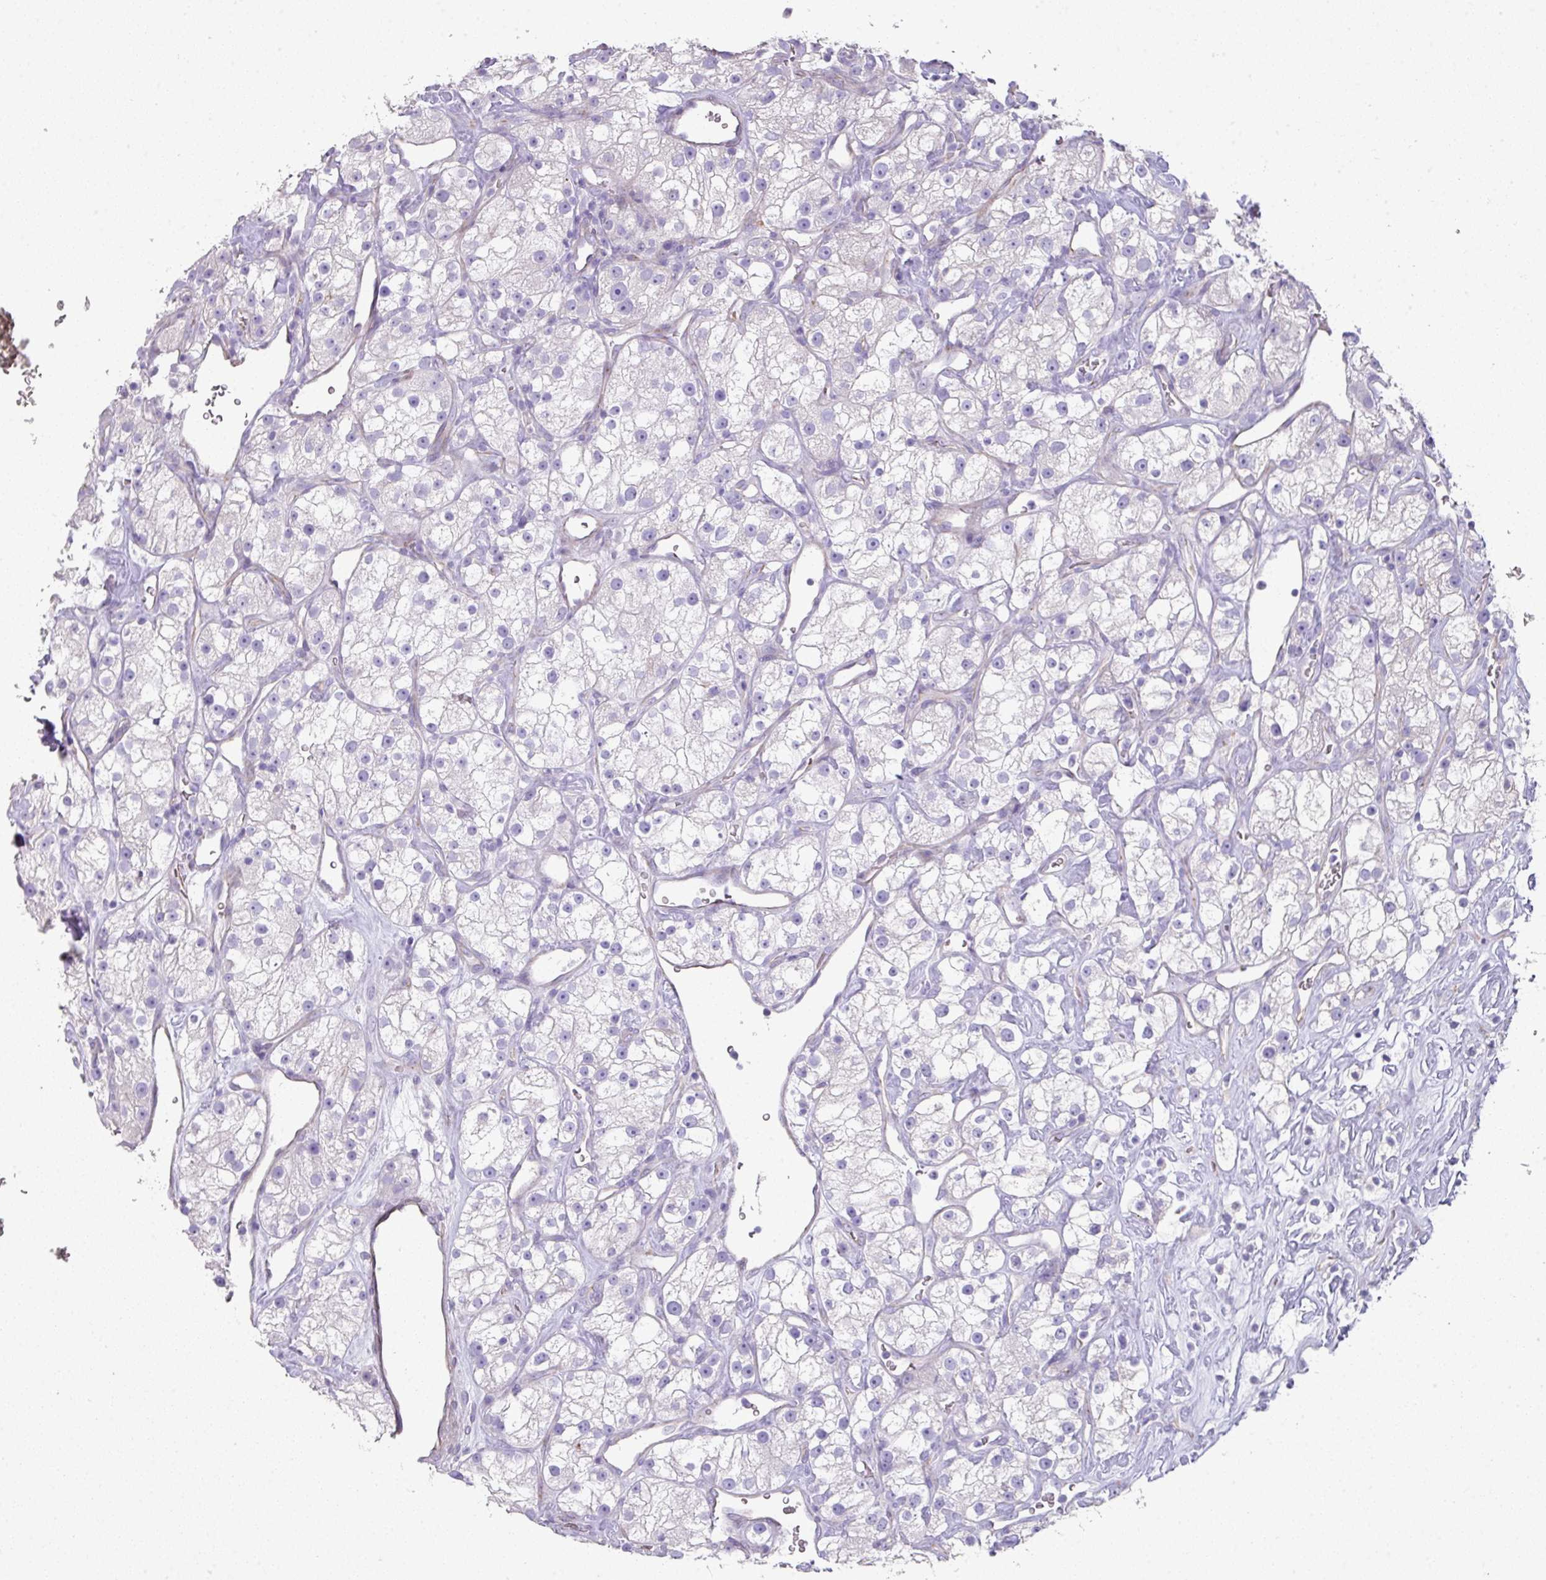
{"staining": {"intensity": "negative", "quantity": "none", "location": "none"}, "tissue": "renal cancer", "cell_type": "Tumor cells", "image_type": "cancer", "snomed": [{"axis": "morphology", "description": "Adenocarcinoma, NOS"}, {"axis": "topography", "description": "Kidney"}], "caption": "Human renal cancer (adenocarcinoma) stained for a protein using immunohistochemistry exhibits no positivity in tumor cells.", "gene": "GLI4", "patient": {"sex": "male", "age": 77}}